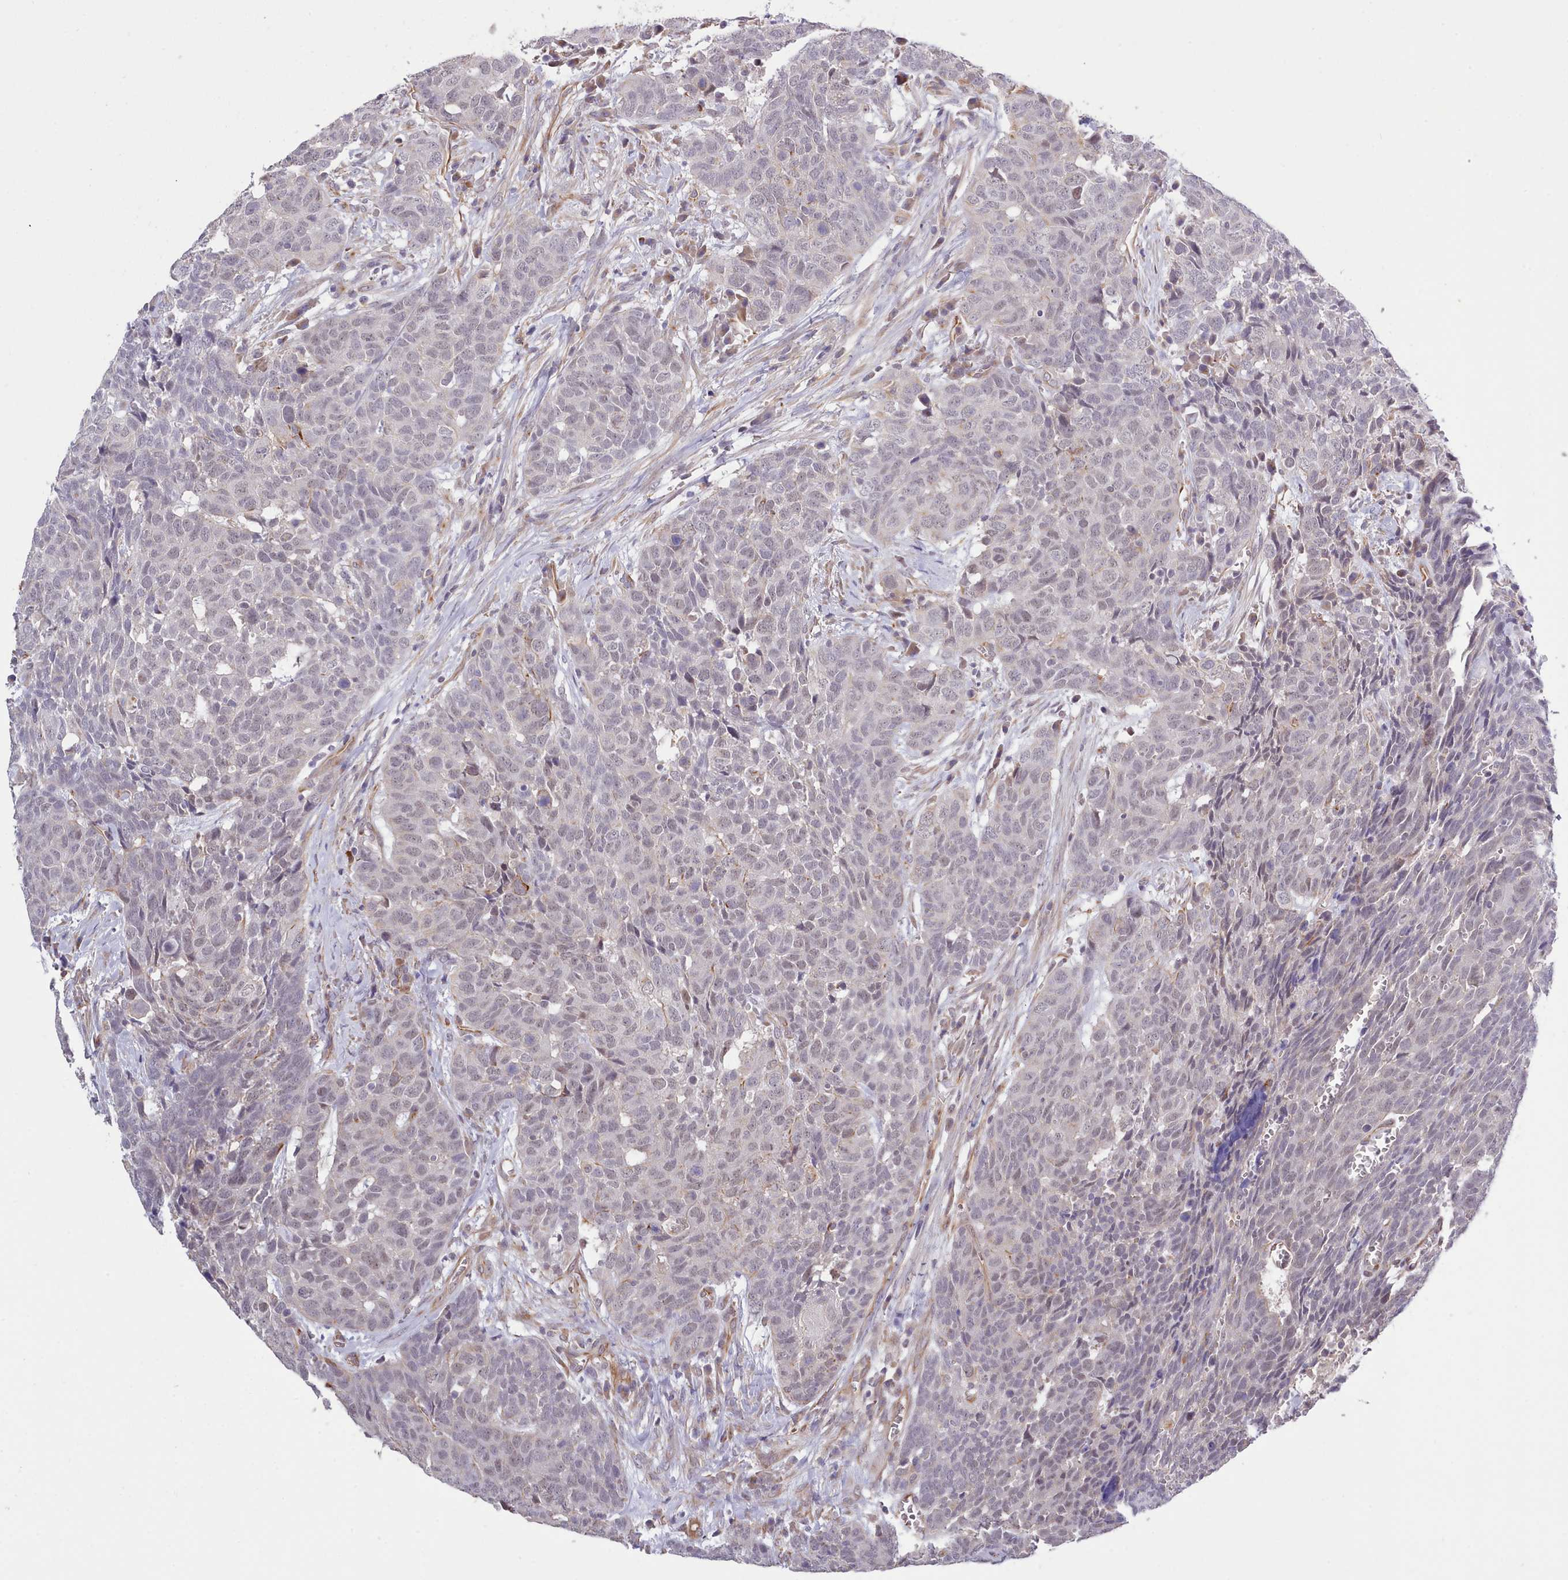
{"staining": {"intensity": "weak", "quantity": "25%-75%", "location": "nuclear"}, "tissue": "head and neck cancer", "cell_type": "Tumor cells", "image_type": "cancer", "snomed": [{"axis": "morphology", "description": "Squamous cell carcinoma, NOS"}, {"axis": "topography", "description": "Head-Neck"}], "caption": "Weak nuclear positivity for a protein is seen in approximately 25%-75% of tumor cells of head and neck cancer (squamous cell carcinoma) using immunohistochemistry (IHC).", "gene": "ZC3H13", "patient": {"sex": "male", "age": 66}}